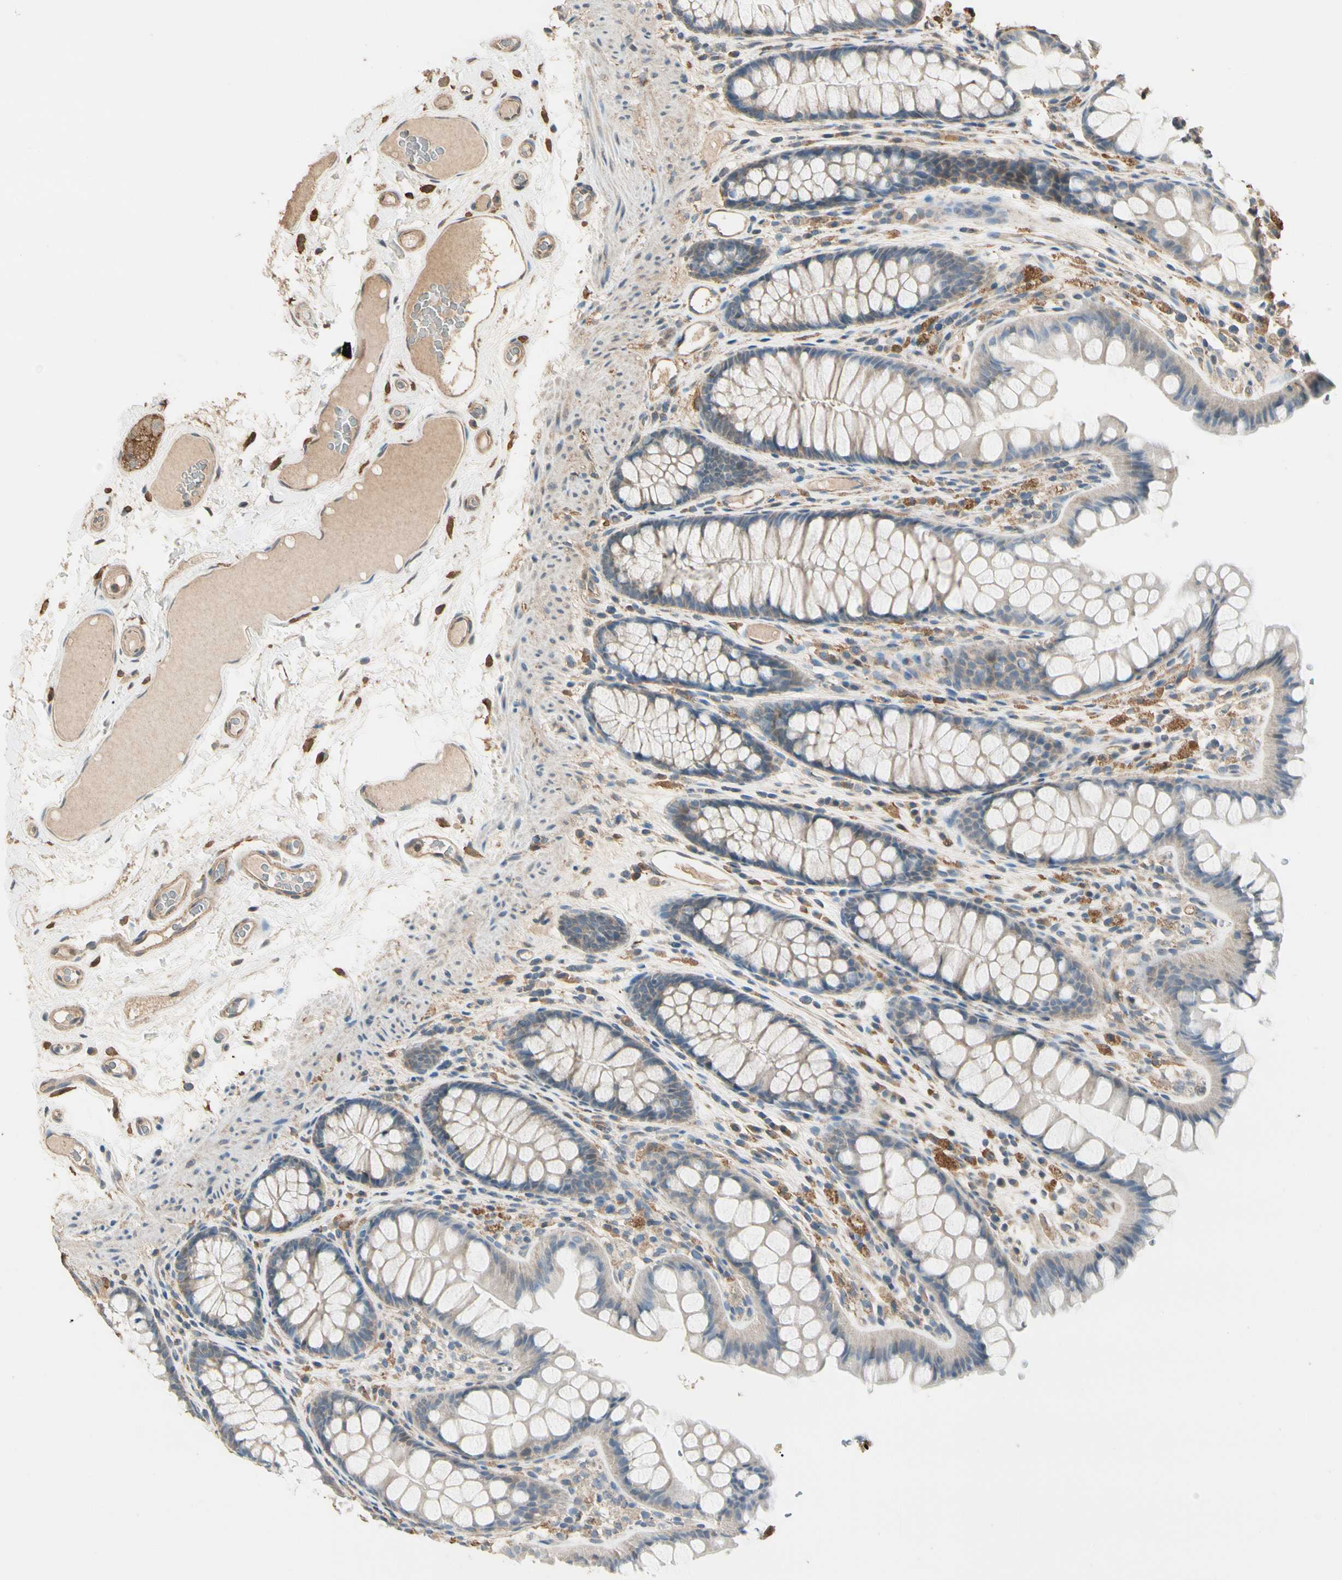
{"staining": {"intensity": "moderate", "quantity": ">75%", "location": "cytoplasmic/membranous"}, "tissue": "colon", "cell_type": "Endothelial cells", "image_type": "normal", "snomed": [{"axis": "morphology", "description": "Normal tissue, NOS"}, {"axis": "topography", "description": "Colon"}], "caption": "Moderate cytoplasmic/membranous protein staining is identified in approximately >75% of endothelial cells in colon. (DAB IHC with brightfield microscopy, high magnification).", "gene": "CDH6", "patient": {"sex": "female", "age": 55}}